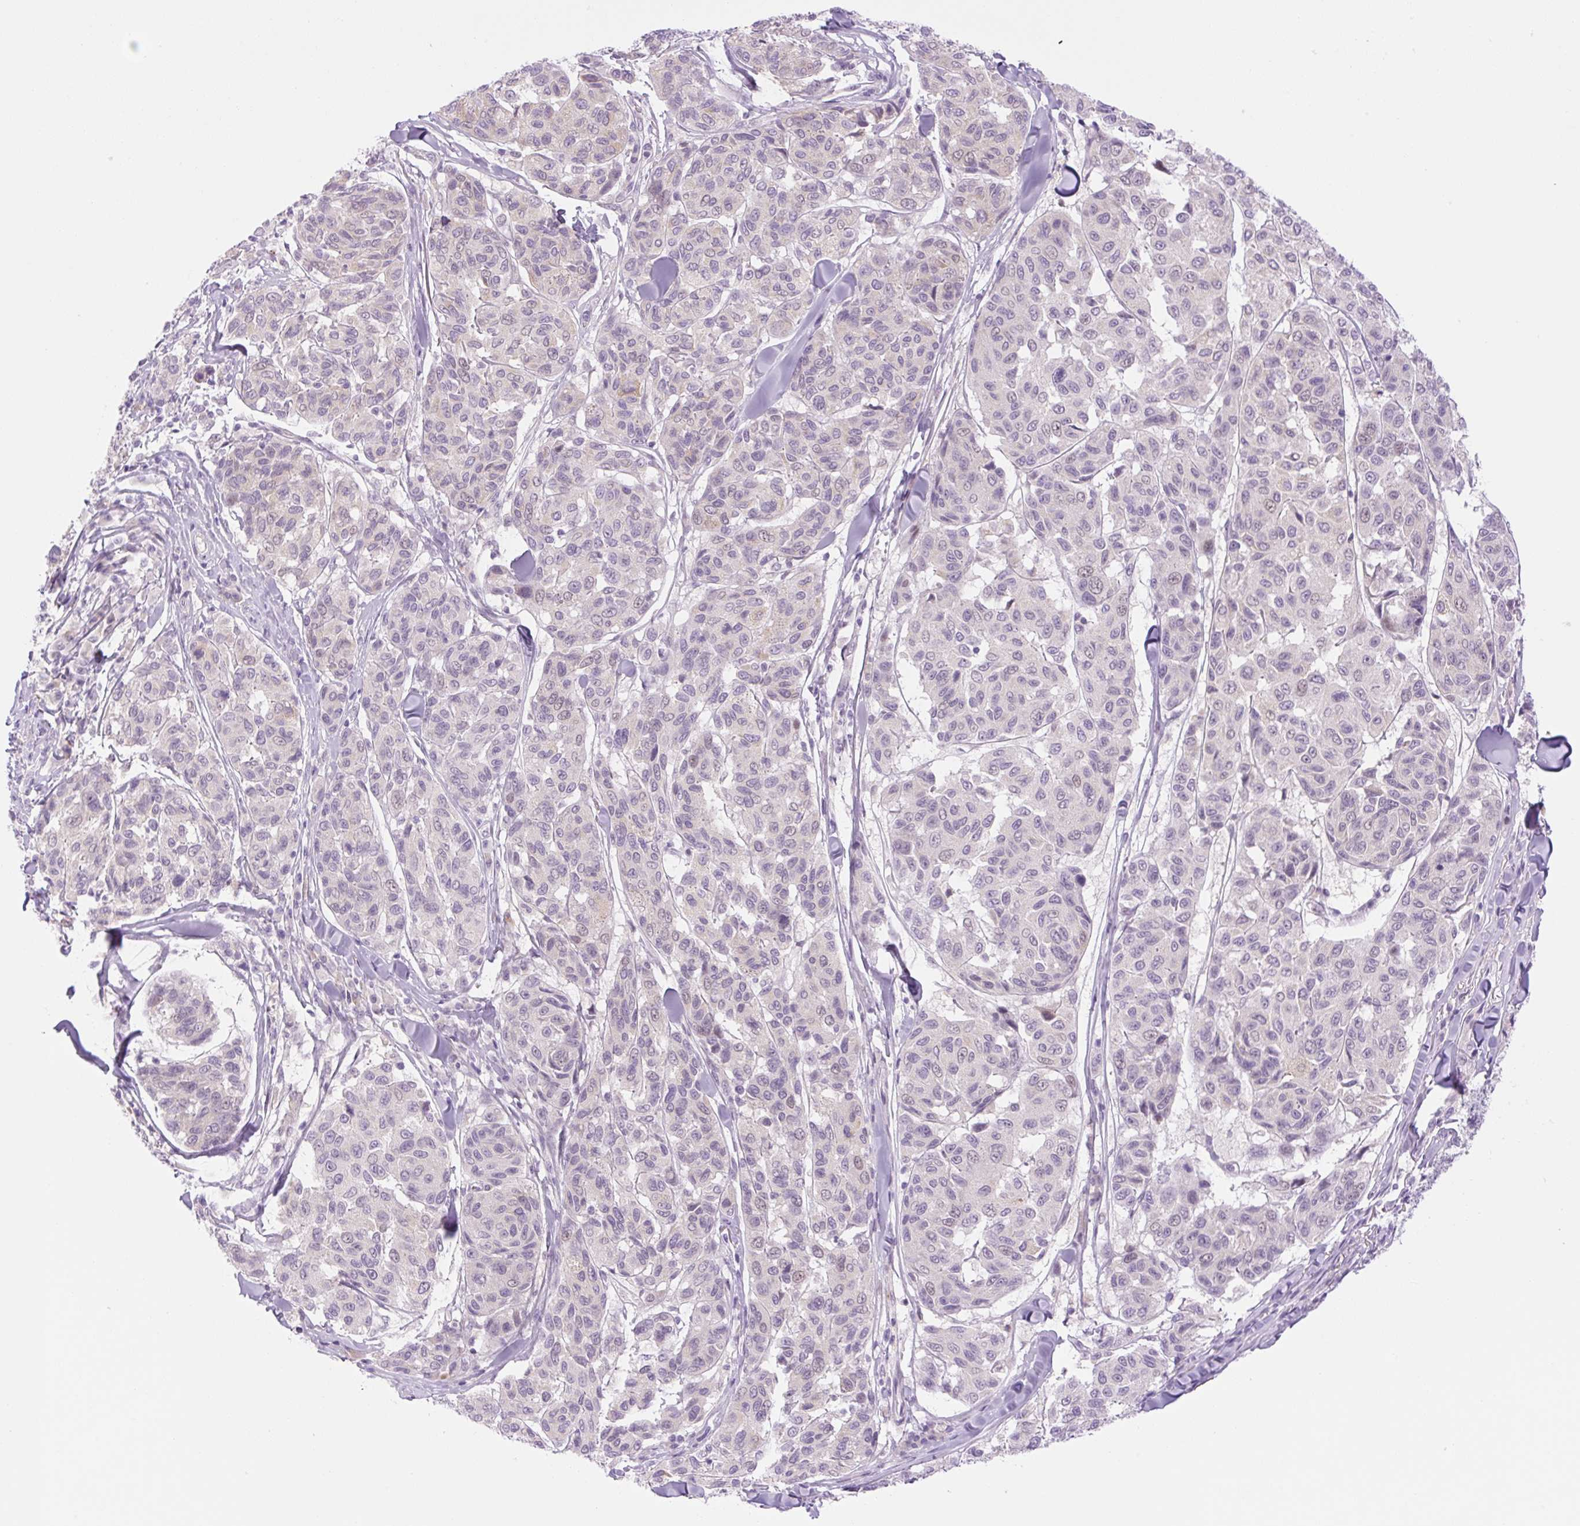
{"staining": {"intensity": "negative", "quantity": "none", "location": "none"}, "tissue": "melanoma", "cell_type": "Tumor cells", "image_type": "cancer", "snomed": [{"axis": "morphology", "description": "Malignant melanoma, NOS"}, {"axis": "topography", "description": "Skin"}], "caption": "Tumor cells are negative for protein expression in human melanoma. (DAB IHC, high magnification).", "gene": "SPRYD4", "patient": {"sex": "female", "age": 66}}